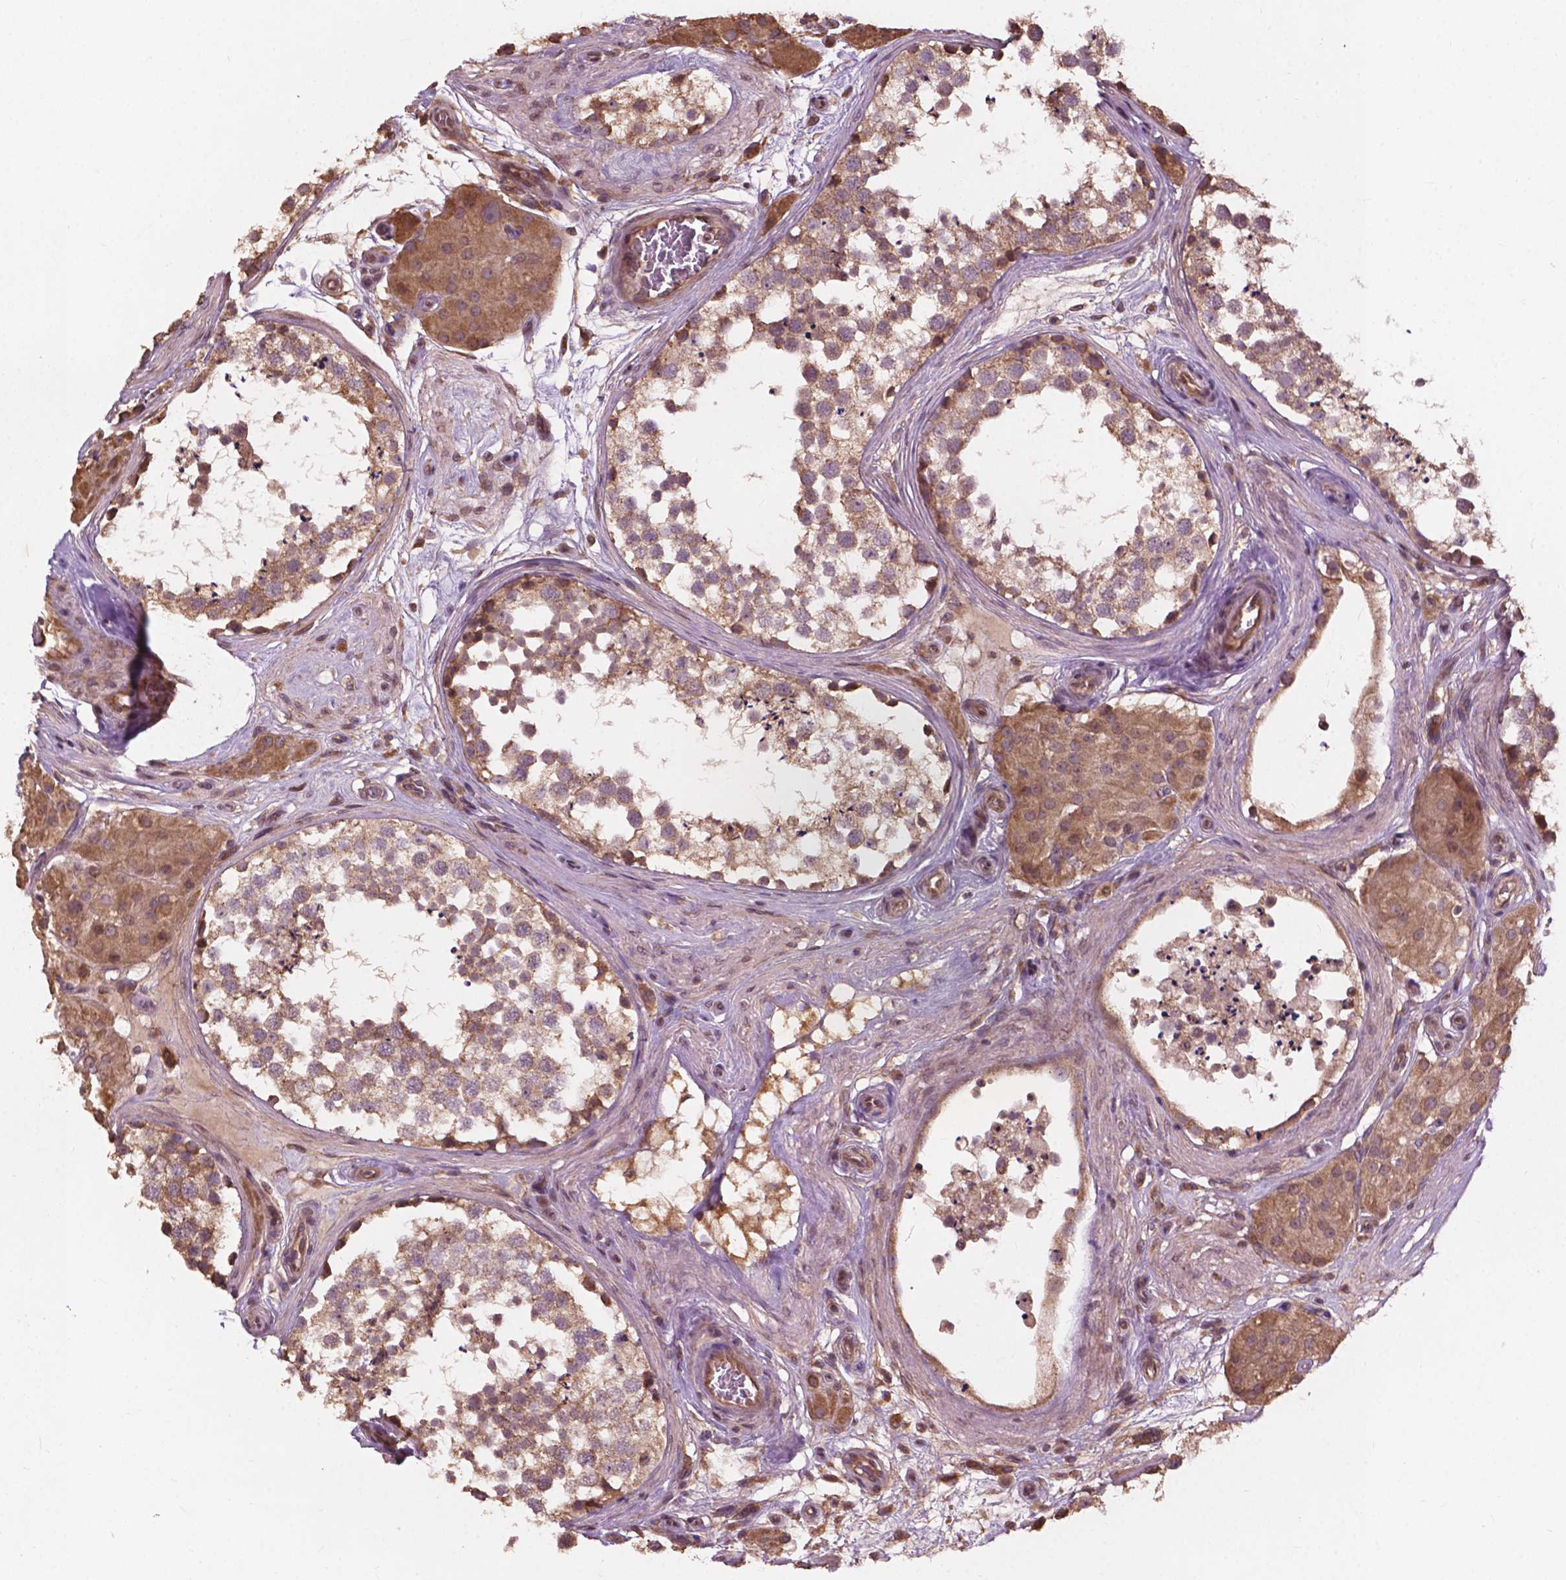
{"staining": {"intensity": "moderate", "quantity": ">75%", "location": "cytoplasmic/membranous"}, "tissue": "testis", "cell_type": "Cells in seminiferous ducts", "image_type": "normal", "snomed": [{"axis": "morphology", "description": "Normal tissue, NOS"}, {"axis": "morphology", "description": "Seminoma, NOS"}, {"axis": "topography", "description": "Testis"}], "caption": "Cells in seminiferous ducts show moderate cytoplasmic/membranous positivity in approximately >75% of cells in benign testis. The staining was performed using DAB (3,3'-diaminobenzidine) to visualize the protein expression in brown, while the nuclei were stained in blue with hematoxylin (Magnification: 20x).", "gene": "CDC42BPA", "patient": {"sex": "male", "age": 65}}